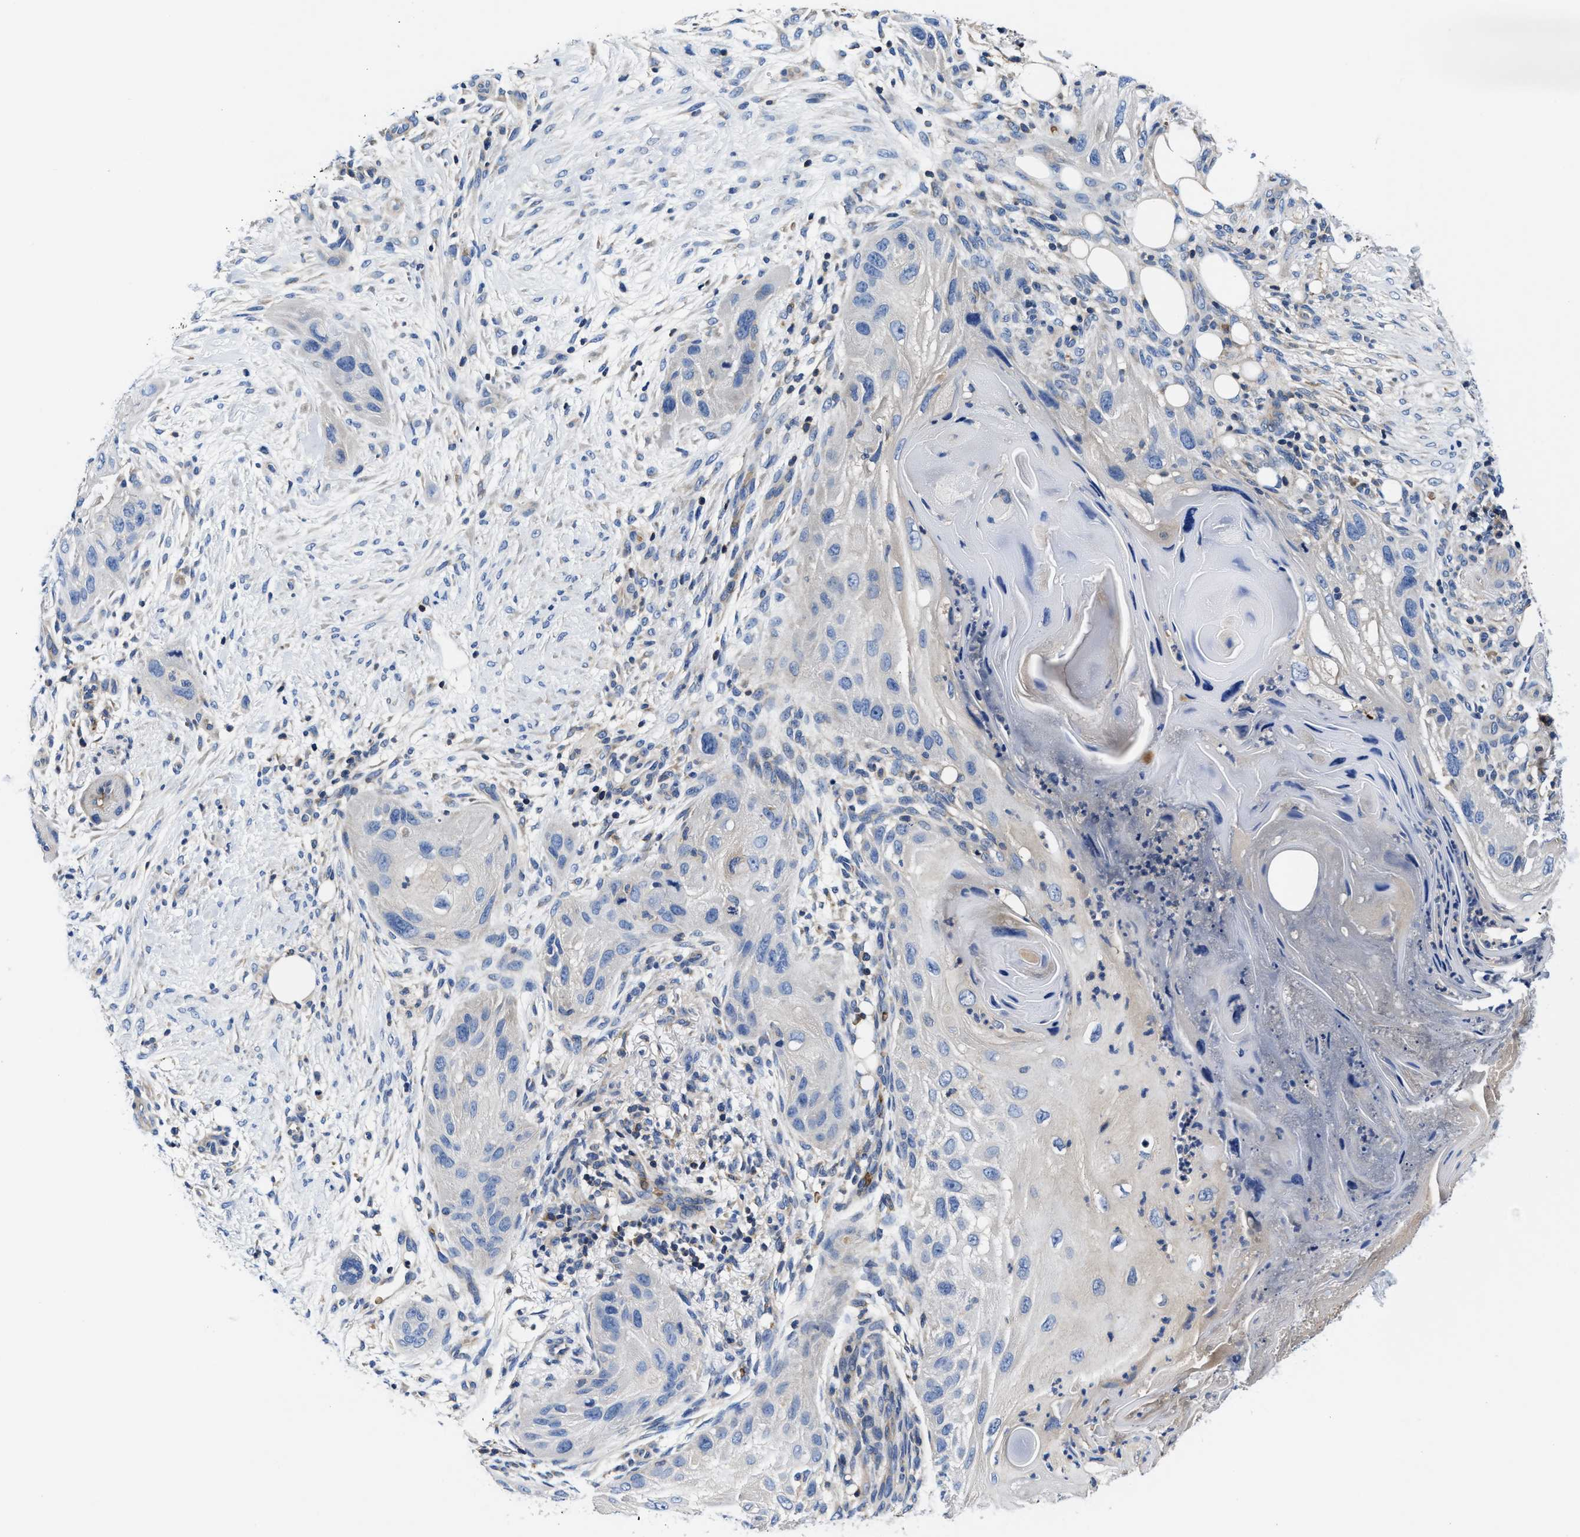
{"staining": {"intensity": "negative", "quantity": "none", "location": "none"}, "tissue": "skin cancer", "cell_type": "Tumor cells", "image_type": "cancer", "snomed": [{"axis": "morphology", "description": "Squamous cell carcinoma, NOS"}, {"axis": "topography", "description": "Skin"}], "caption": "This is a image of immunohistochemistry (IHC) staining of skin squamous cell carcinoma, which shows no staining in tumor cells.", "gene": "PHLPP1", "patient": {"sex": "female", "age": 77}}